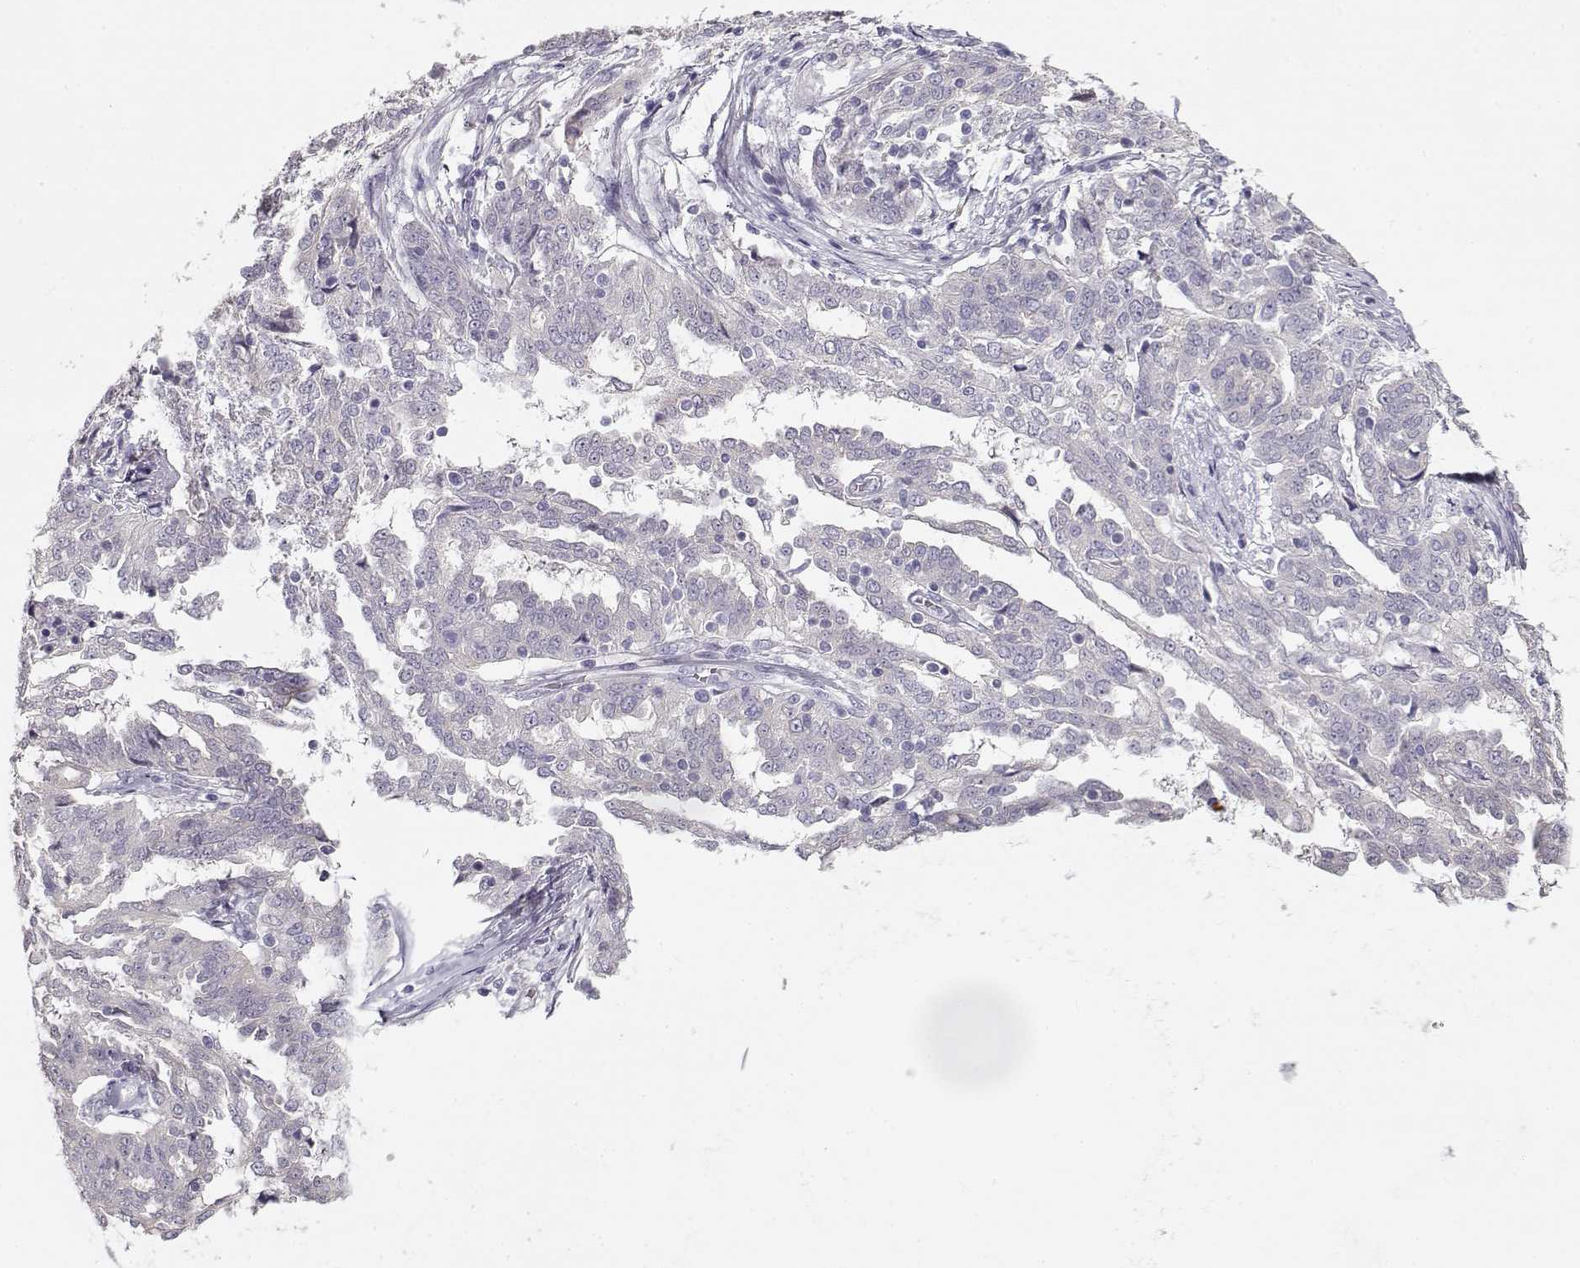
{"staining": {"intensity": "negative", "quantity": "none", "location": "none"}, "tissue": "ovarian cancer", "cell_type": "Tumor cells", "image_type": "cancer", "snomed": [{"axis": "morphology", "description": "Cystadenocarcinoma, serous, NOS"}, {"axis": "topography", "description": "Ovary"}], "caption": "Photomicrograph shows no protein positivity in tumor cells of ovarian cancer (serous cystadenocarcinoma) tissue.", "gene": "GLIPR1L2", "patient": {"sex": "female", "age": 67}}